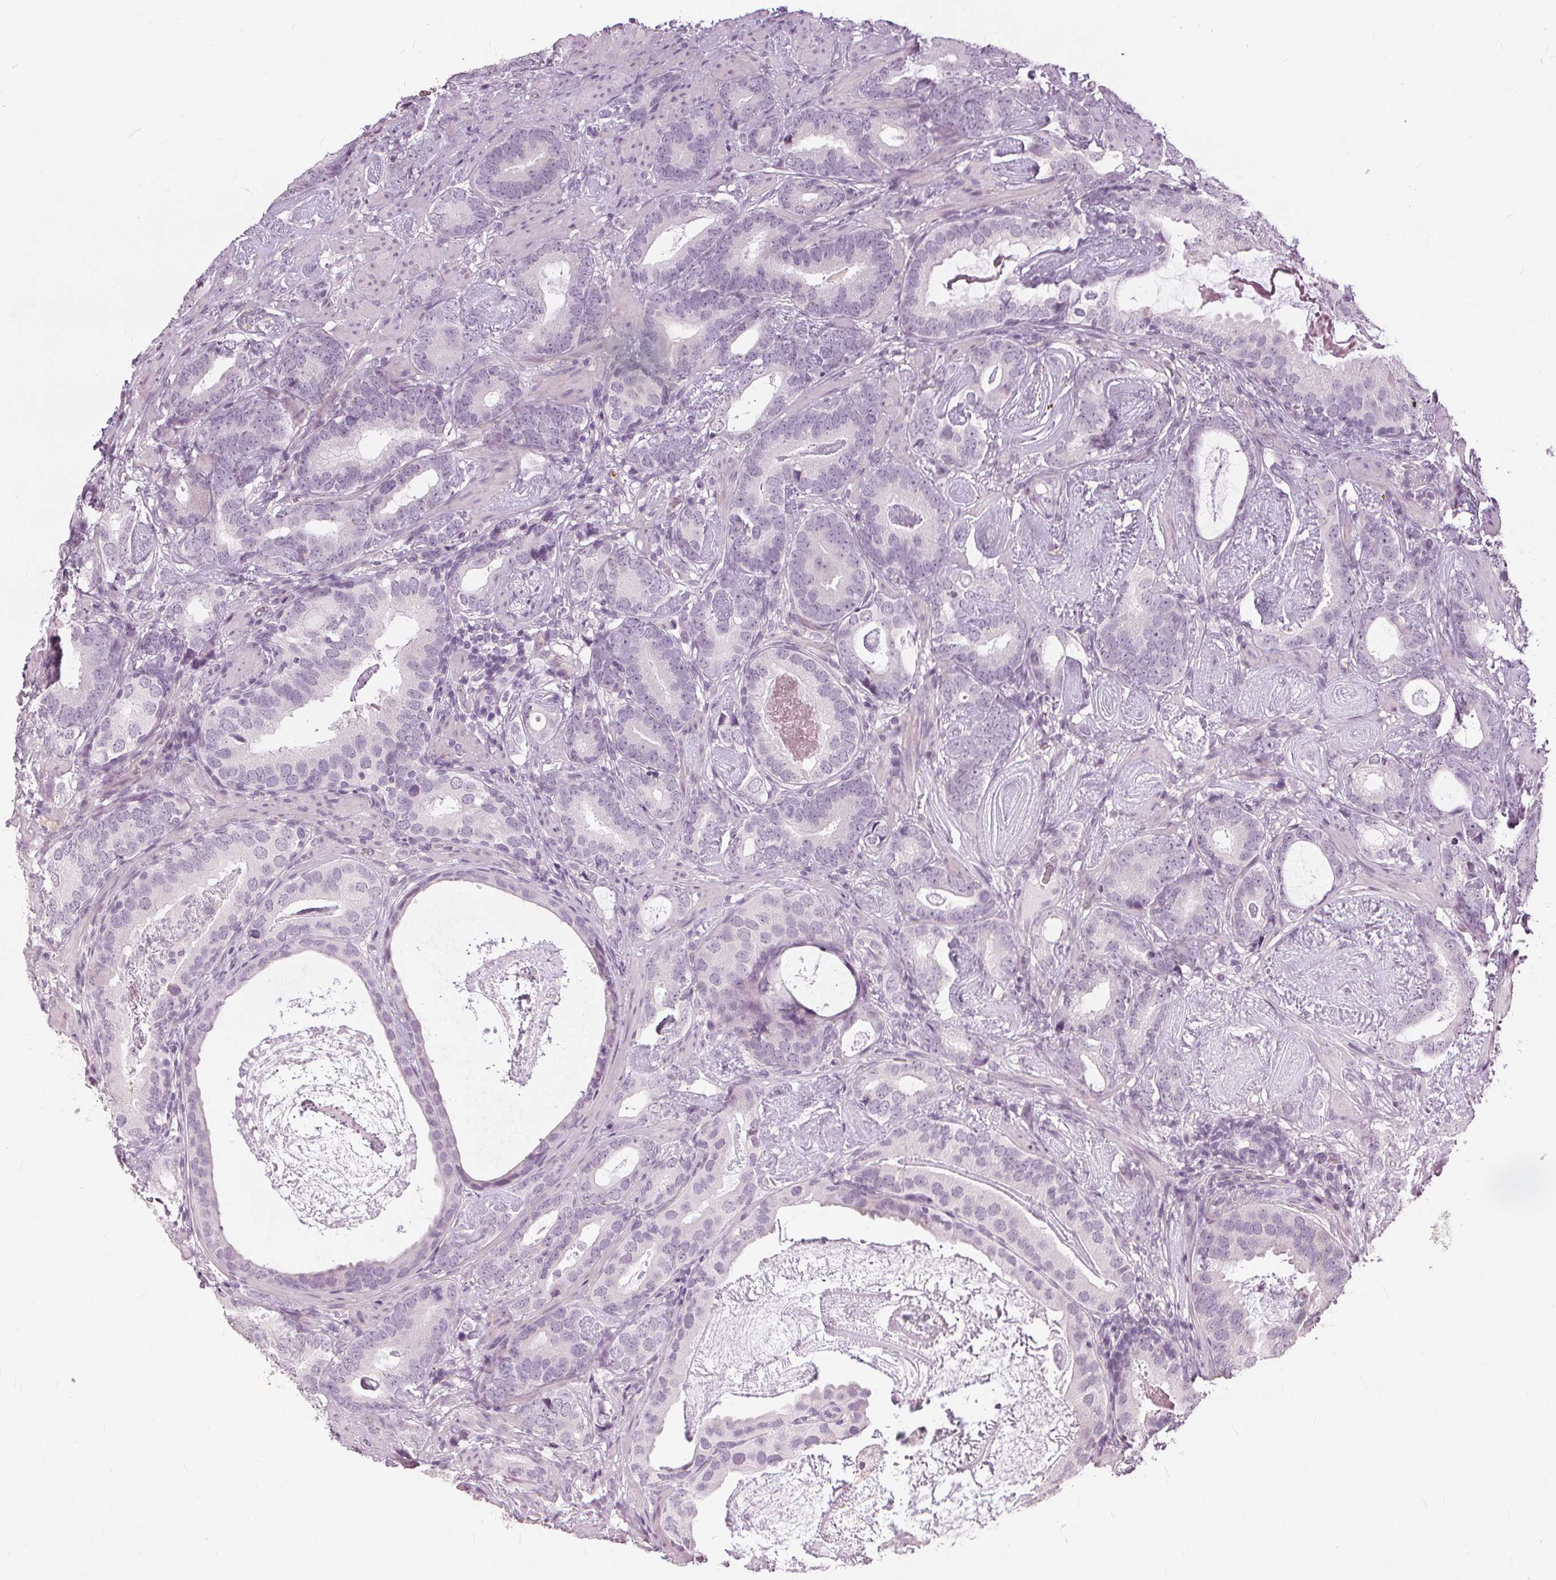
{"staining": {"intensity": "negative", "quantity": "none", "location": "none"}, "tissue": "prostate cancer", "cell_type": "Tumor cells", "image_type": "cancer", "snomed": [{"axis": "morphology", "description": "Adenocarcinoma, Low grade"}, {"axis": "topography", "description": "Prostate and seminal vesicle, NOS"}], "caption": "Immunohistochemistry photomicrograph of neoplastic tissue: human prostate cancer (low-grade adenocarcinoma) stained with DAB (3,3'-diaminobenzidine) reveals no significant protein staining in tumor cells.", "gene": "SFTPD", "patient": {"sex": "male", "age": 71}}